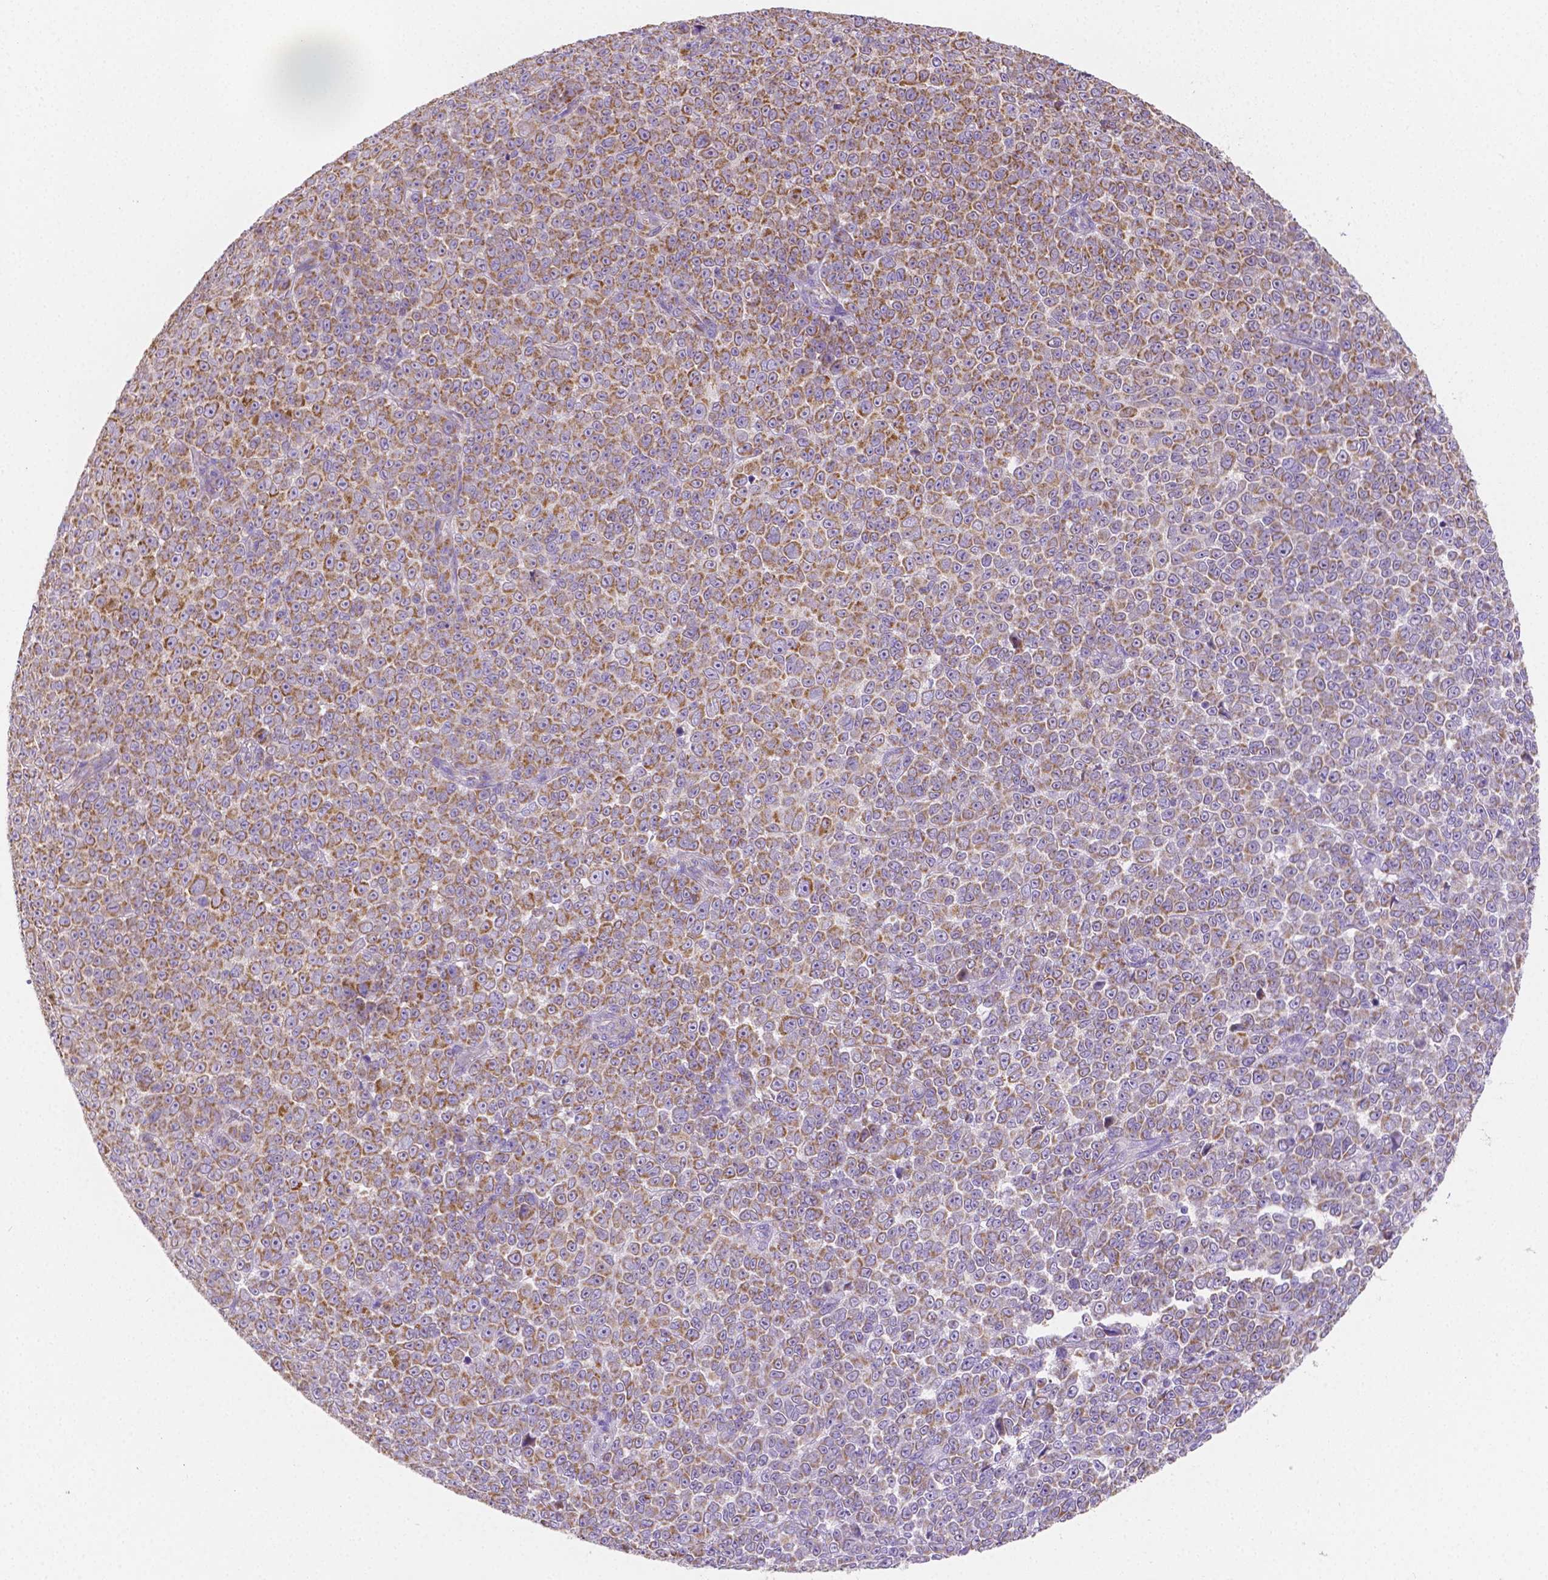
{"staining": {"intensity": "moderate", "quantity": "25%-75%", "location": "cytoplasmic/membranous"}, "tissue": "melanoma", "cell_type": "Tumor cells", "image_type": "cancer", "snomed": [{"axis": "morphology", "description": "Malignant melanoma, NOS"}, {"axis": "topography", "description": "Skin"}], "caption": "A micrograph of human malignant melanoma stained for a protein shows moderate cytoplasmic/membranous brown staining in tumor cells.", "gene": "SGTB", "patient": {"sex": "female", "age": 95}}